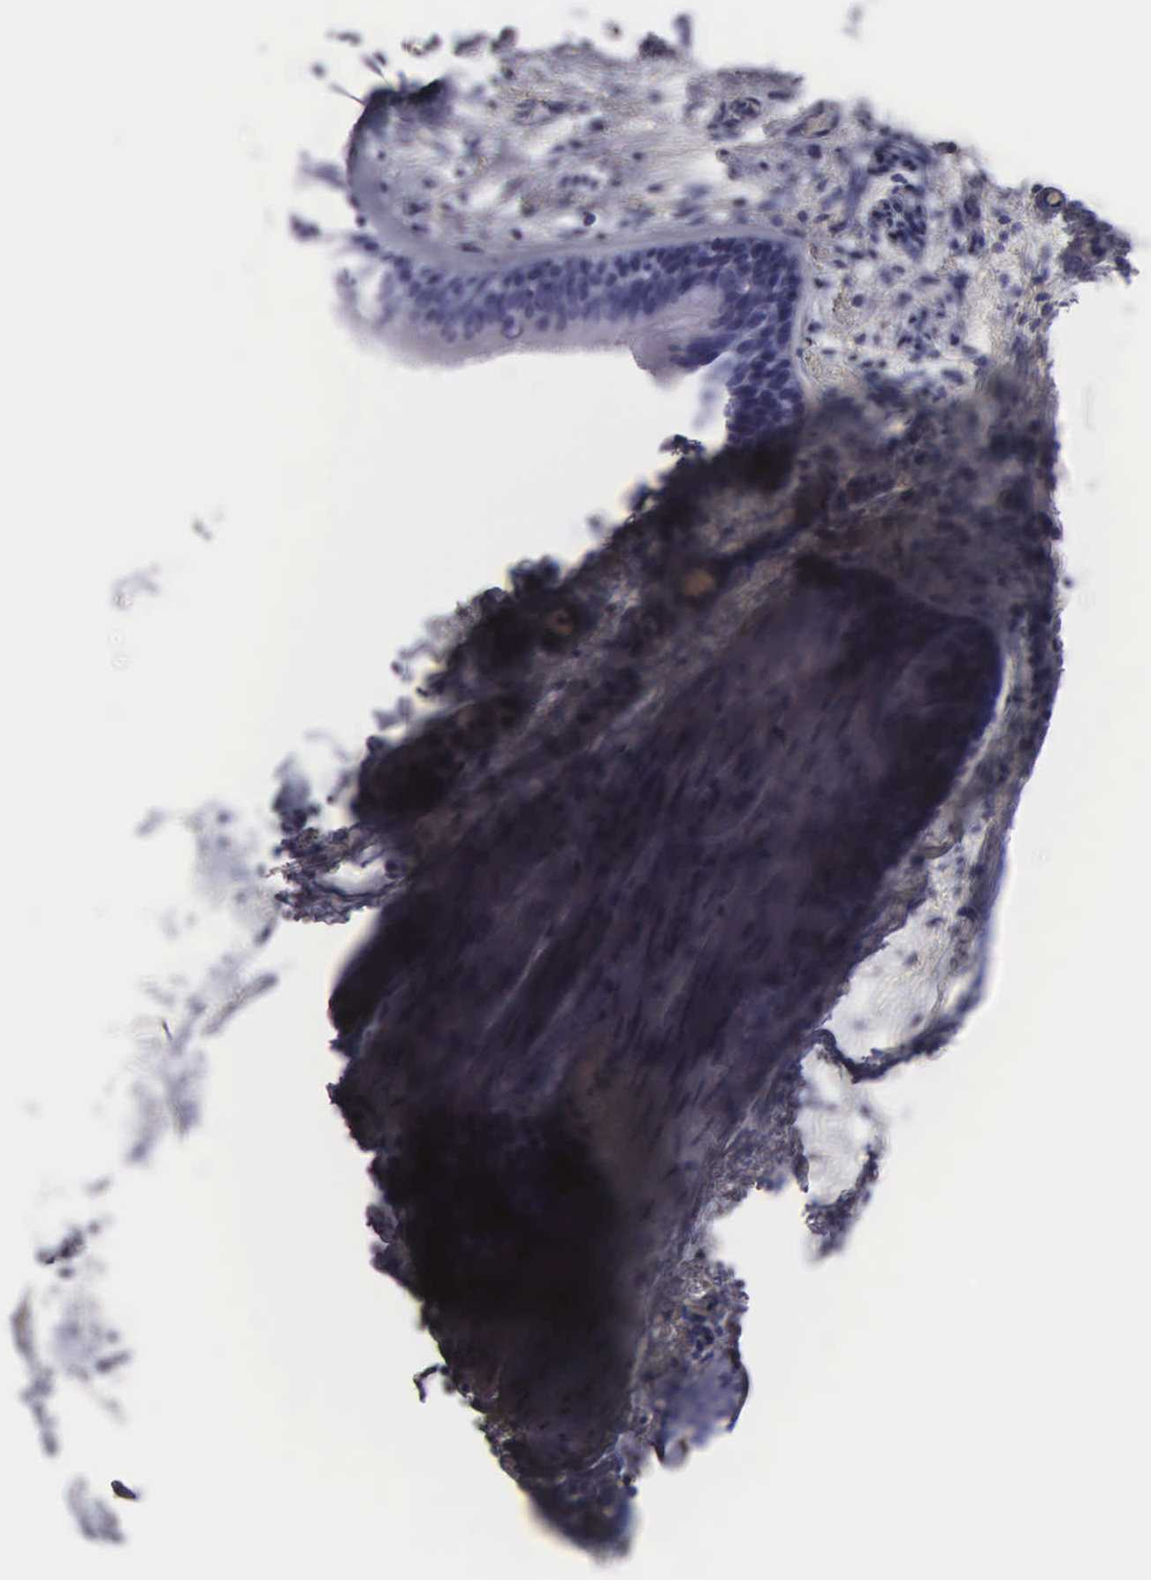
{"staining": {"intensity": "negative", "quantity": "none", "location": "none"}, "tissue": "bronchus", "cell_type": "Respiratory epithelial cells", "image_type": "normal", "snomed": [{"axis": "morphology", "description": "Normal tissue, NOS"}, {"axis": "topography", "description": "Cartilage tissue"}], "caption": "Immunohistochemistry (IHC) of normal human bronchus shows no positivity in respiratory epithelial cells.", "gene": "FBLN5", "patient": {"sex": "female", "age": 63}}